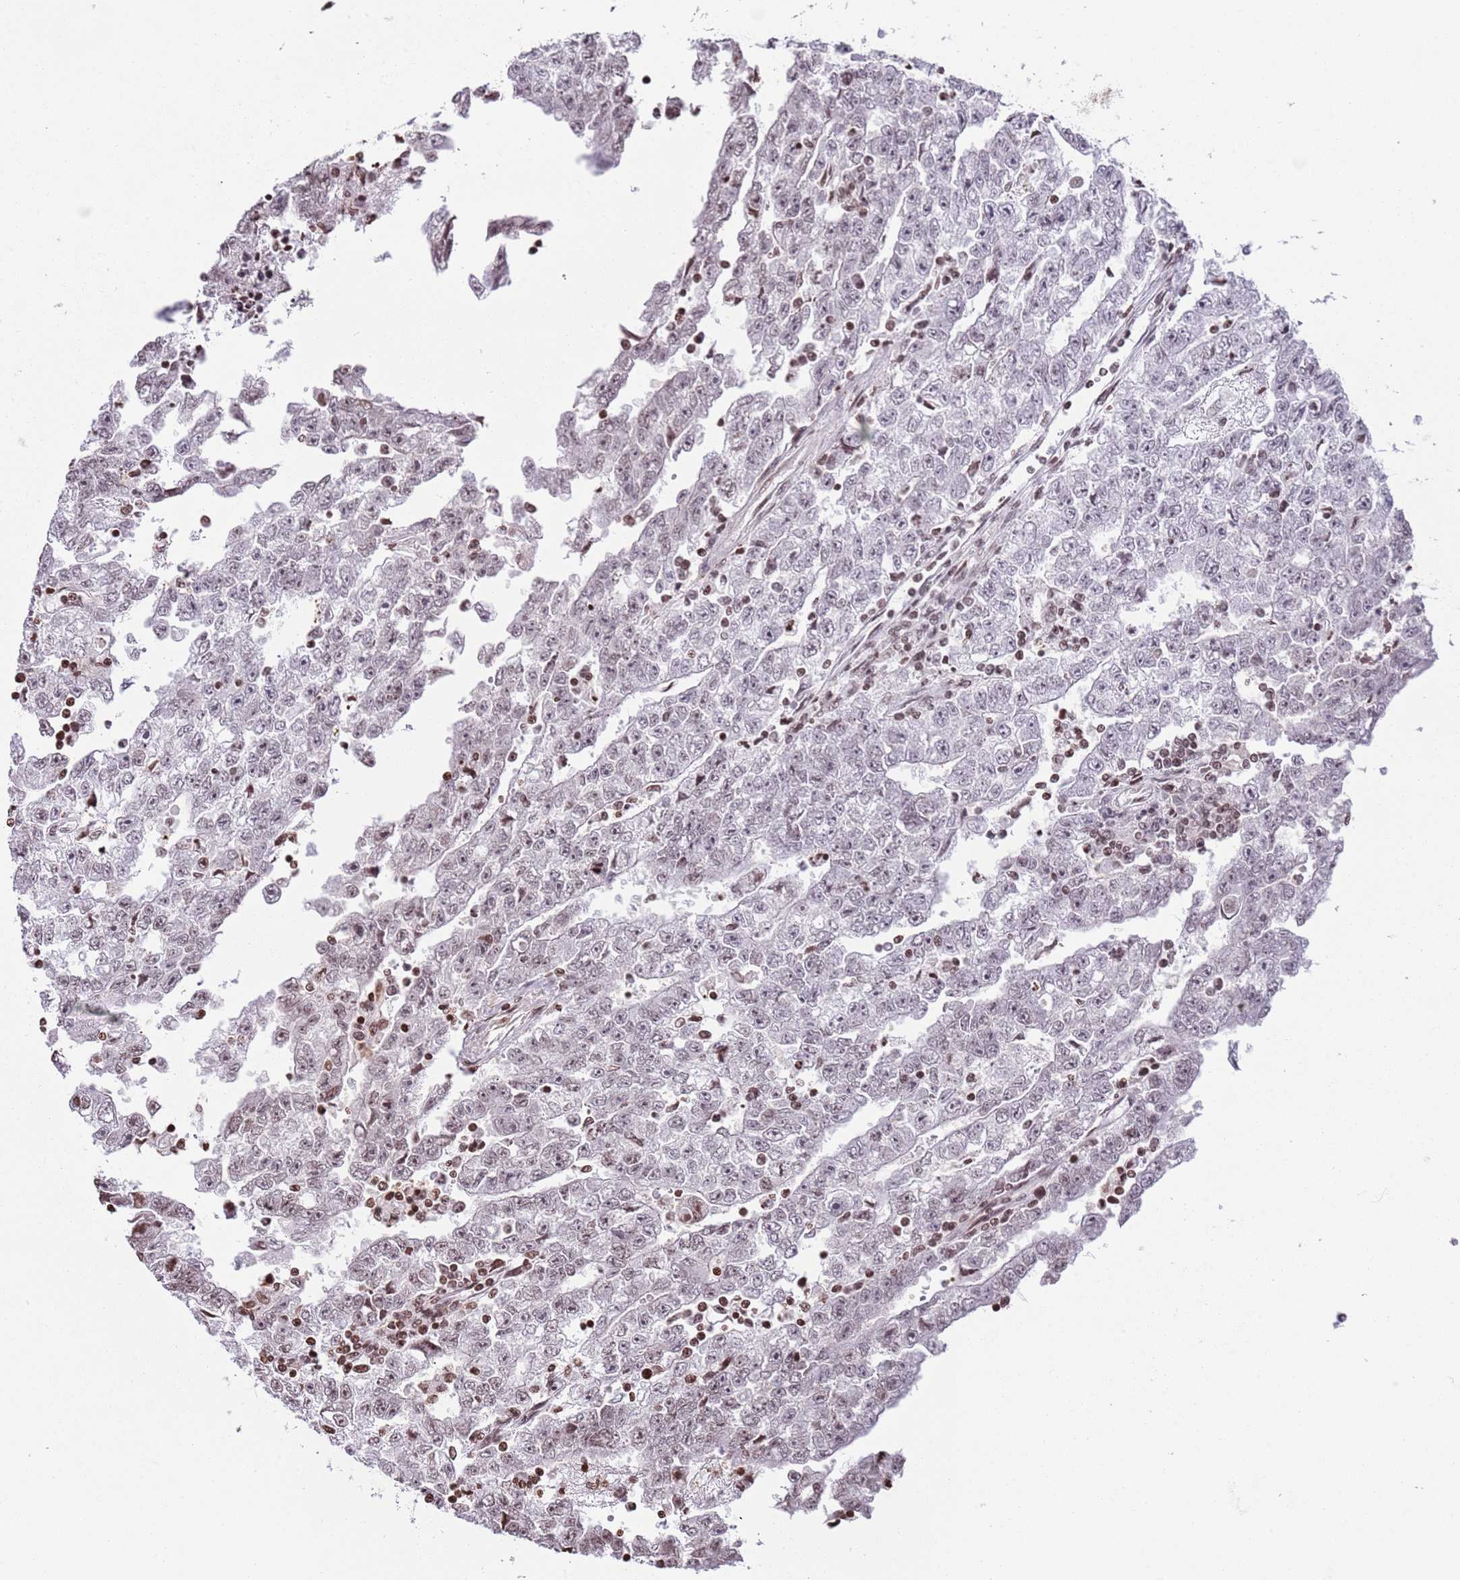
{"staining": {"intensity": "weak", "quantity": "<25%", "location": "nuclear"}, "tissue": "testis cancer", "cell_type": "Tumor cells", "image_type": "cancer", "snomed": [{"axis": "morphology", "description": "Carcinoma, Embryonal, NOS"}, {"axis": "topography", "description": "Testis"}], "caption": "The photomicrograph demonstrates no significant staining in tumor cells of testis cancer.", "gene": "KPNA3", "patient": {"sex": "male", "age": 25}}